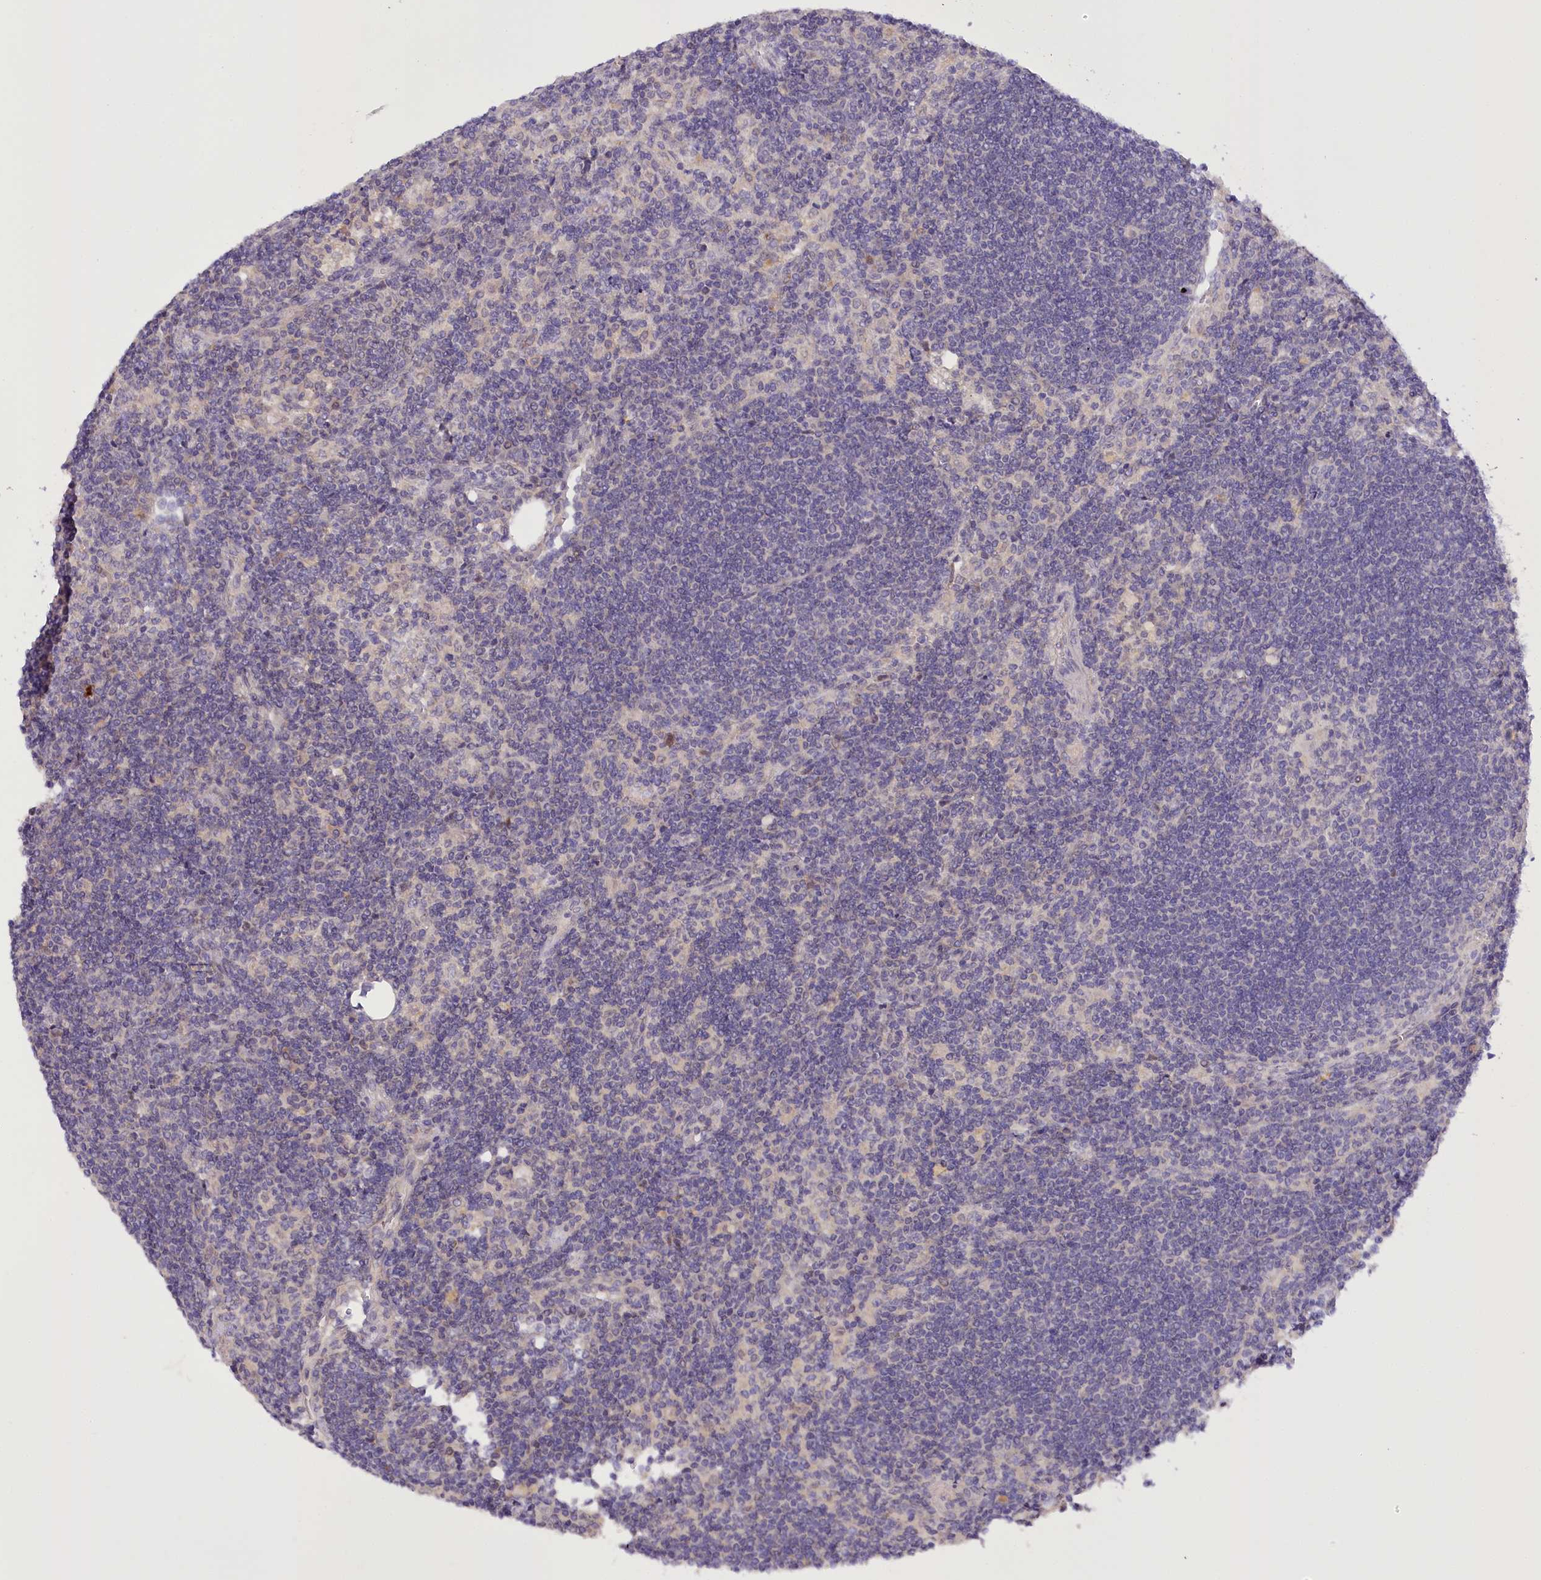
{"staining": {"intensity": "negative", "quantity": "none", "location": "none"}, "tissue": "lymph node", "cell_type": "Germinal center cells", "image_type": "normal", "snomed": [{"axis": "morphology", "description": "Normal tissue, NOS"}, {"axis": "topography", "description": "Lymph node"}], "caption": "This photomicrograph is of normal lymph node stained with immunohistochemistry (IHC) to label a protein in brown with the nuclei are counter-stained blue. There is no expression in germinal center cells.", "gene": "DCUN1D1", "patient": {"sex": "male", "age": 69}}